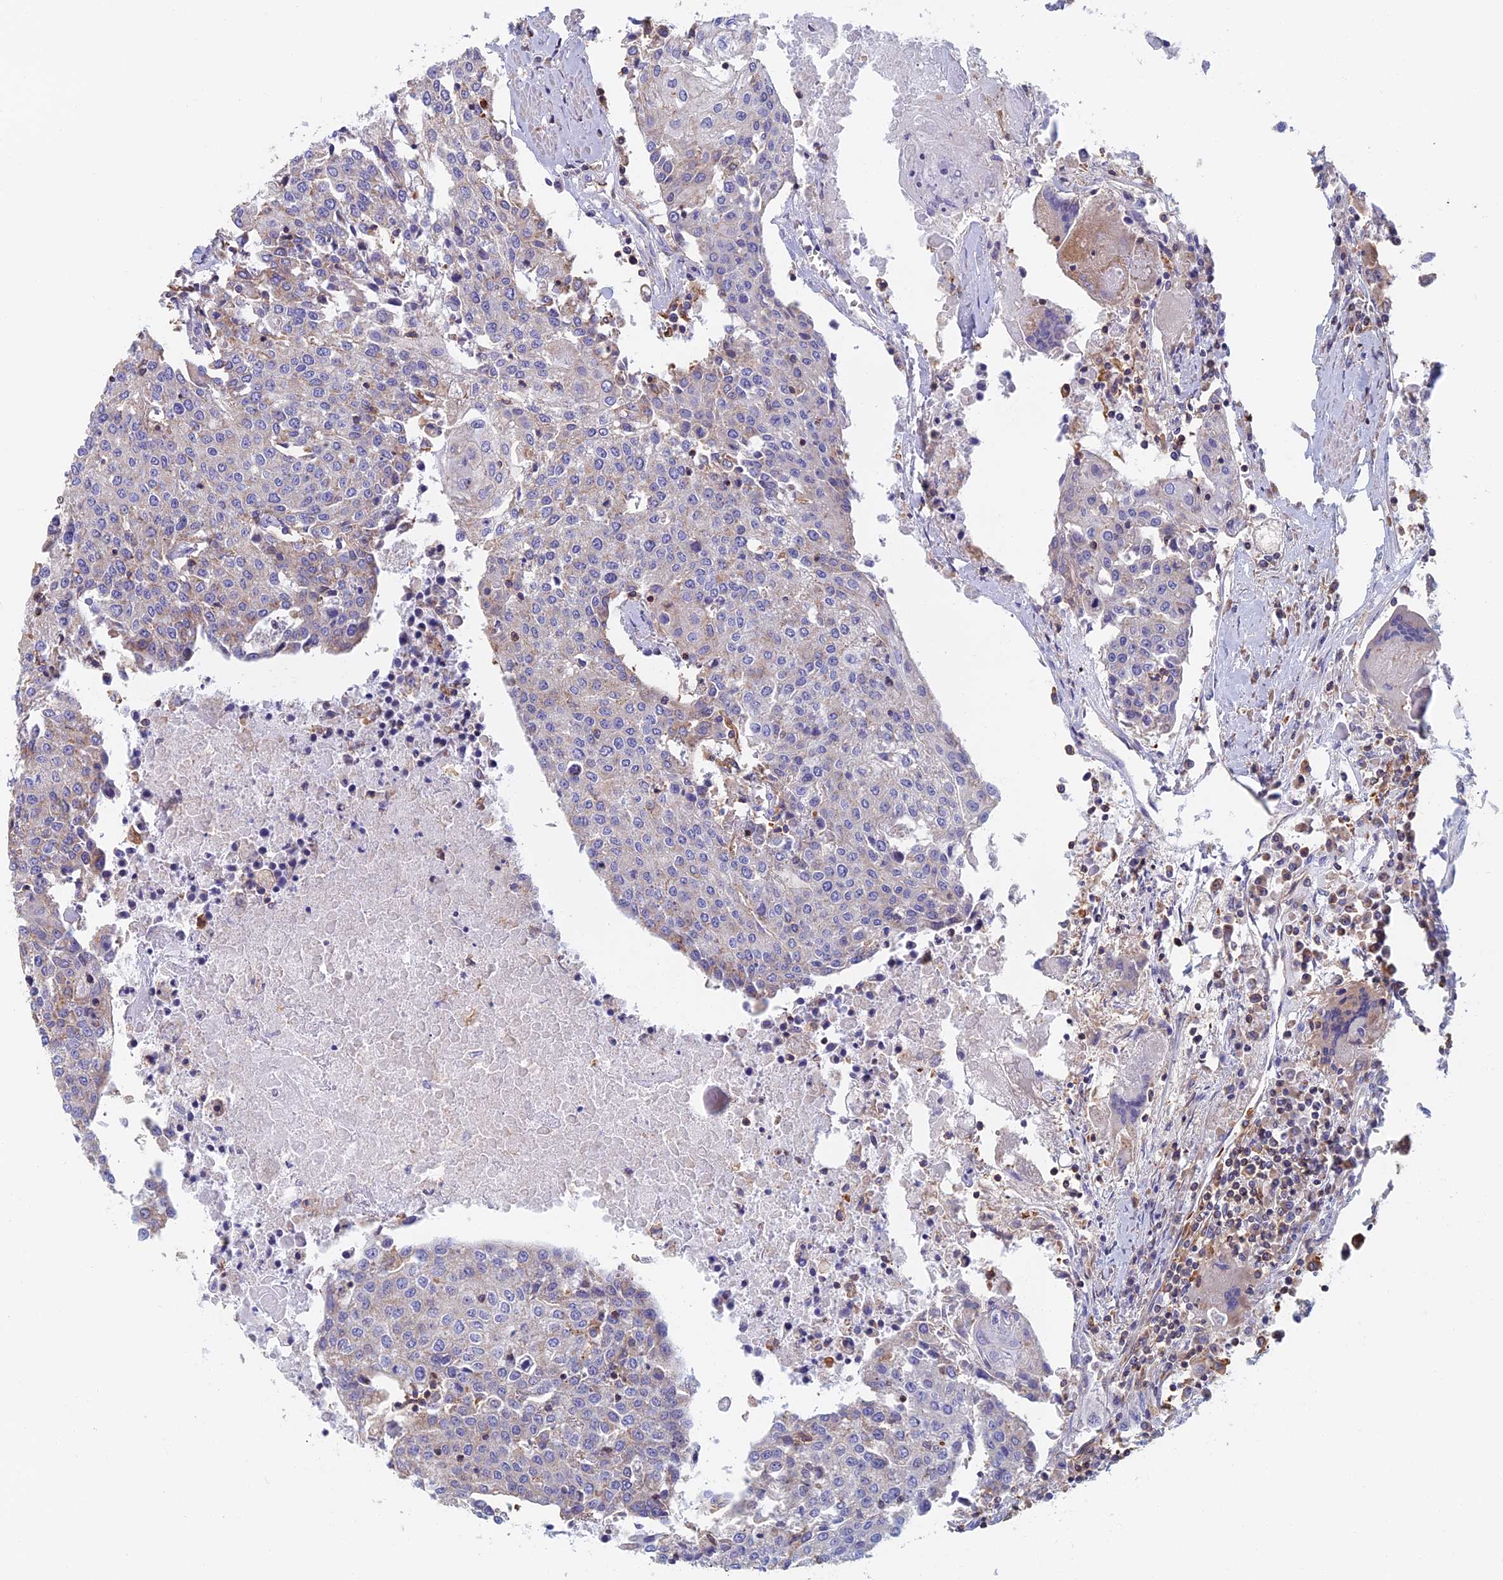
{"staining": {"intensity": "negative", "quantity": "none", "location": "none"}, "tissue": "urothelial cancer", "cell_type": "Tumor cells", "image_type": "cancer", "snomed": [{"axis": "morphology", "description": "Urothelial carcinoma, High grade"}, {"axis": "topography", "description": "Urinary bladder"}], "caption": "The photomicrograph reveals no staining of tumor cells in urothelial carcinoma (high-grade). The staining was performed using DAB to visualize the protein expression in brown, while the nuclei were stained in blue with hematoxylin (Magnification: 20x).", "gene": "HSD17B8", "patient": {"sex": "female", "age": 85}}